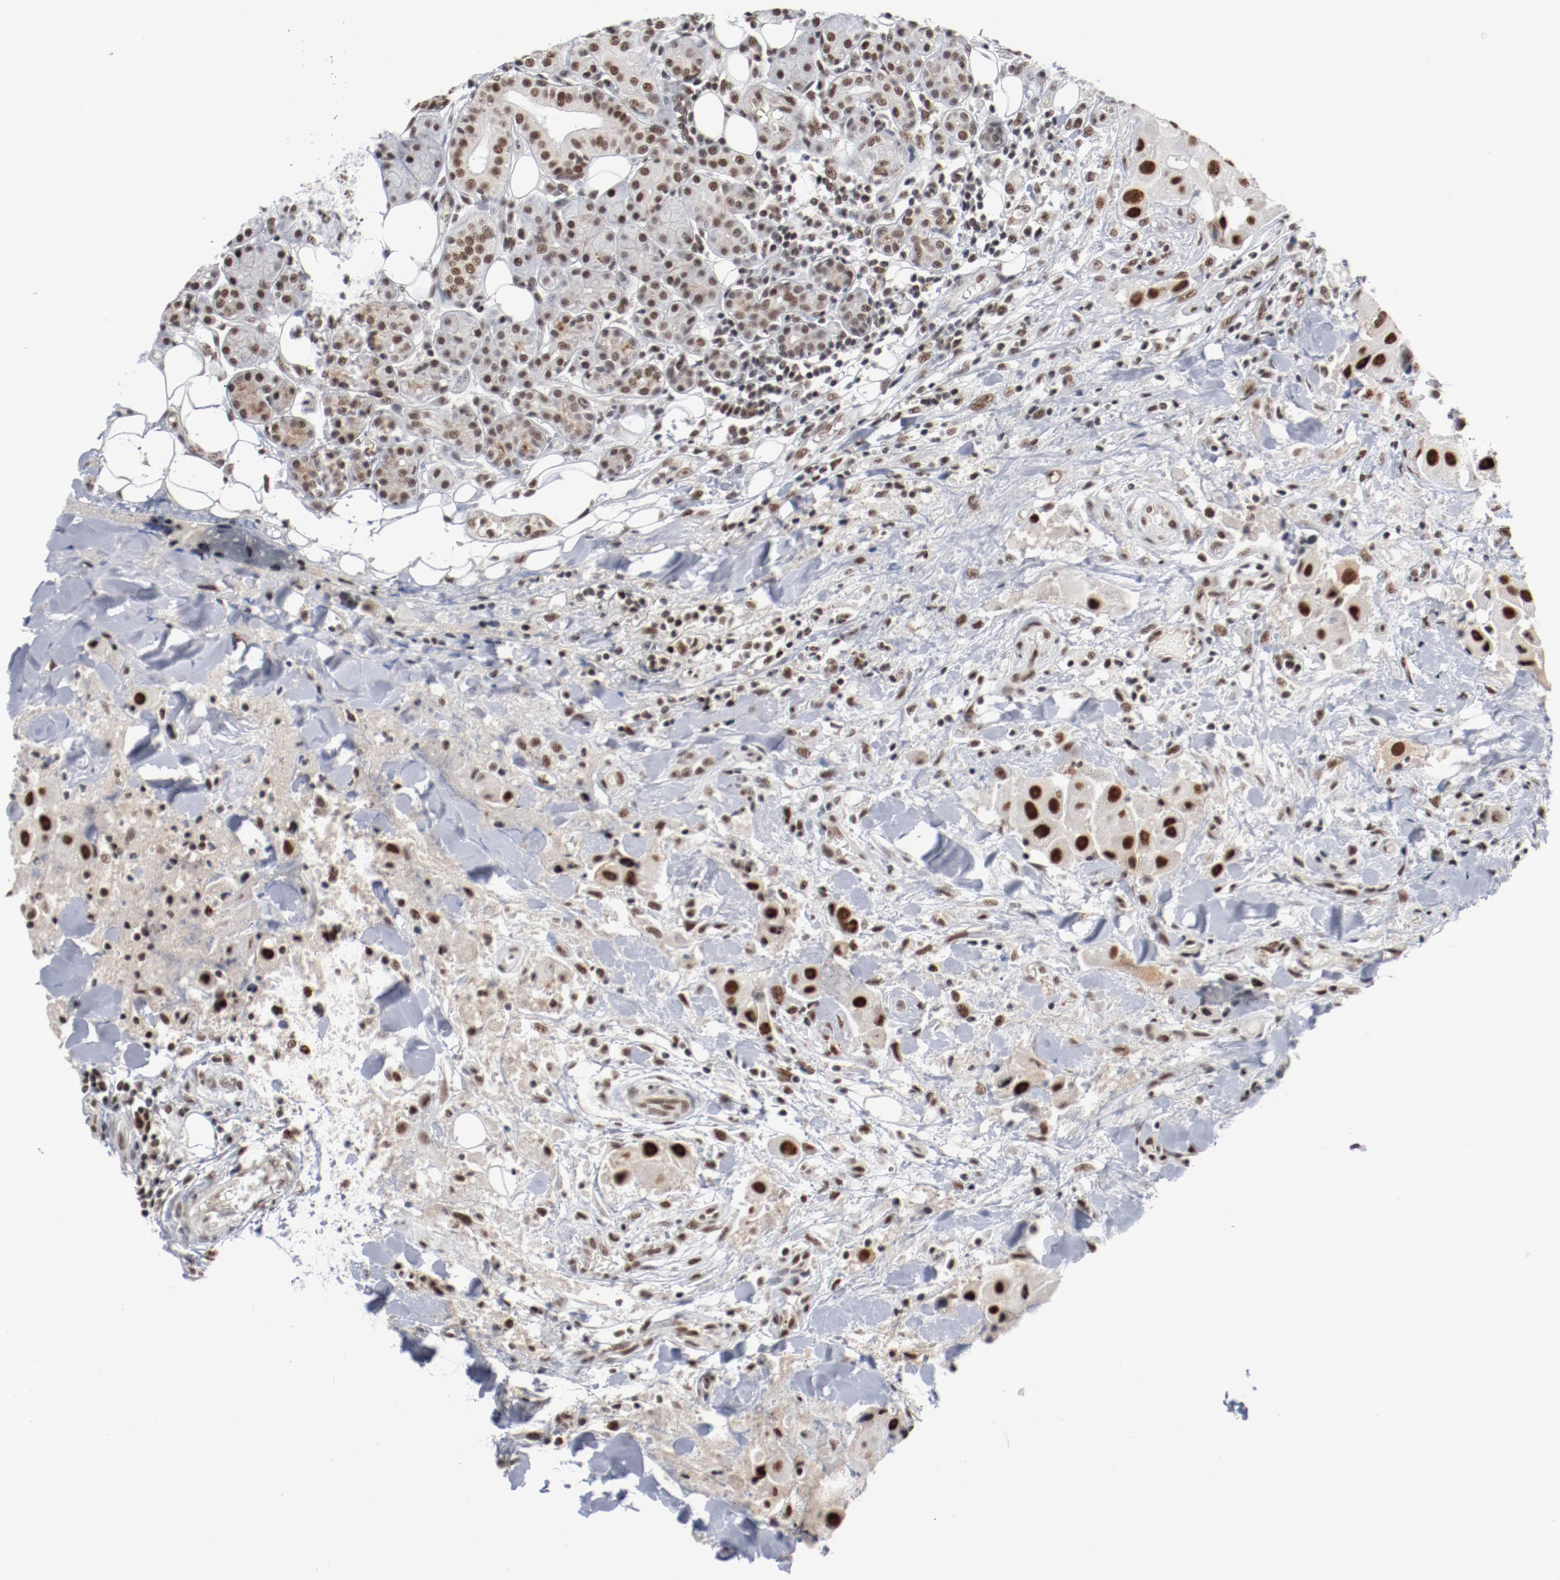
{"staining": {"intensity": "strong", "quantity": ">75%", "location": "cytoplasmic/membranous,nuclear"}, "tissue": "head and neck cancer", "cell_type": "Tumor cells", "image_type": "cancer", "snomed": [{"axis": "morphology", "description": "Normal tissue, NOS"}, {"axis": "morphology", "description": "Adenocarcinoma, NOS"}, {"axis": "topography", "description": "Salivary gland"}, {"axis": "topography", "description": "Head-Neck"}], "caption": "A brown stain highlights strong cytoplasmic/membranous and nuclear positivity of a protein in head and neck adenocarcinoma tumor cells.", "gene": "BUB3", "patient": {"sex": "male", "age": 80}}